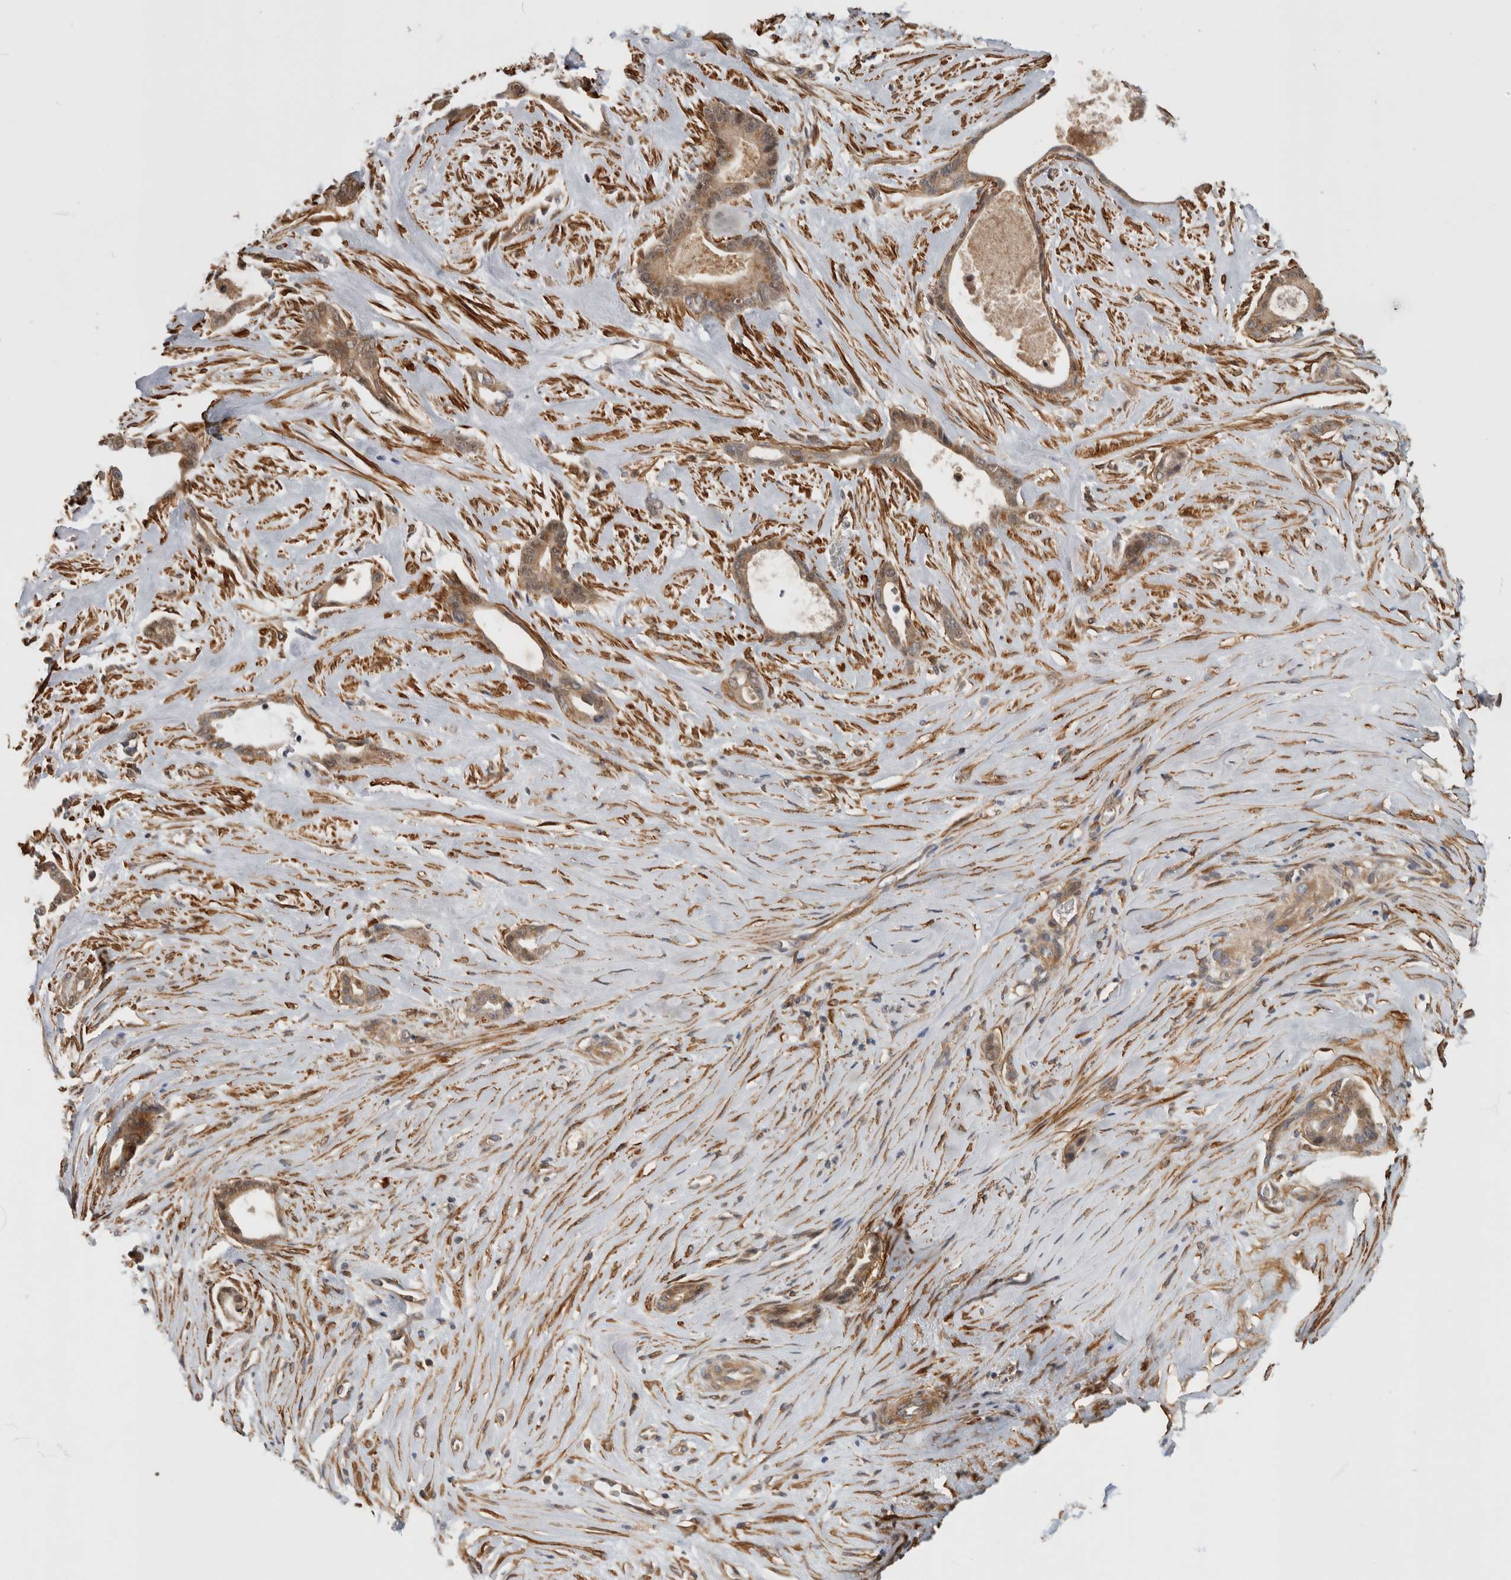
{"staining": {"intensity": "moderate", "quantity": ">75%", "location": "cytoplasmic/membranous"}, "tissue": "liver cancer", "cell_type": "Tumor cells", "image_type": "cancer", "snomed": [{"axis": "morphology", "description": "Cholangiocarcinoma"}, {"axis": "topography", "description": "Liver"}], "caption": "Liver cancer (cholangiocarcinoma) stained with a brown dye displays moderate cytoplasmic/membranous positive expression in about >75% of tumor cells.", "gene": "PGM1", "patient": {"sex": "female", "age": 55}}